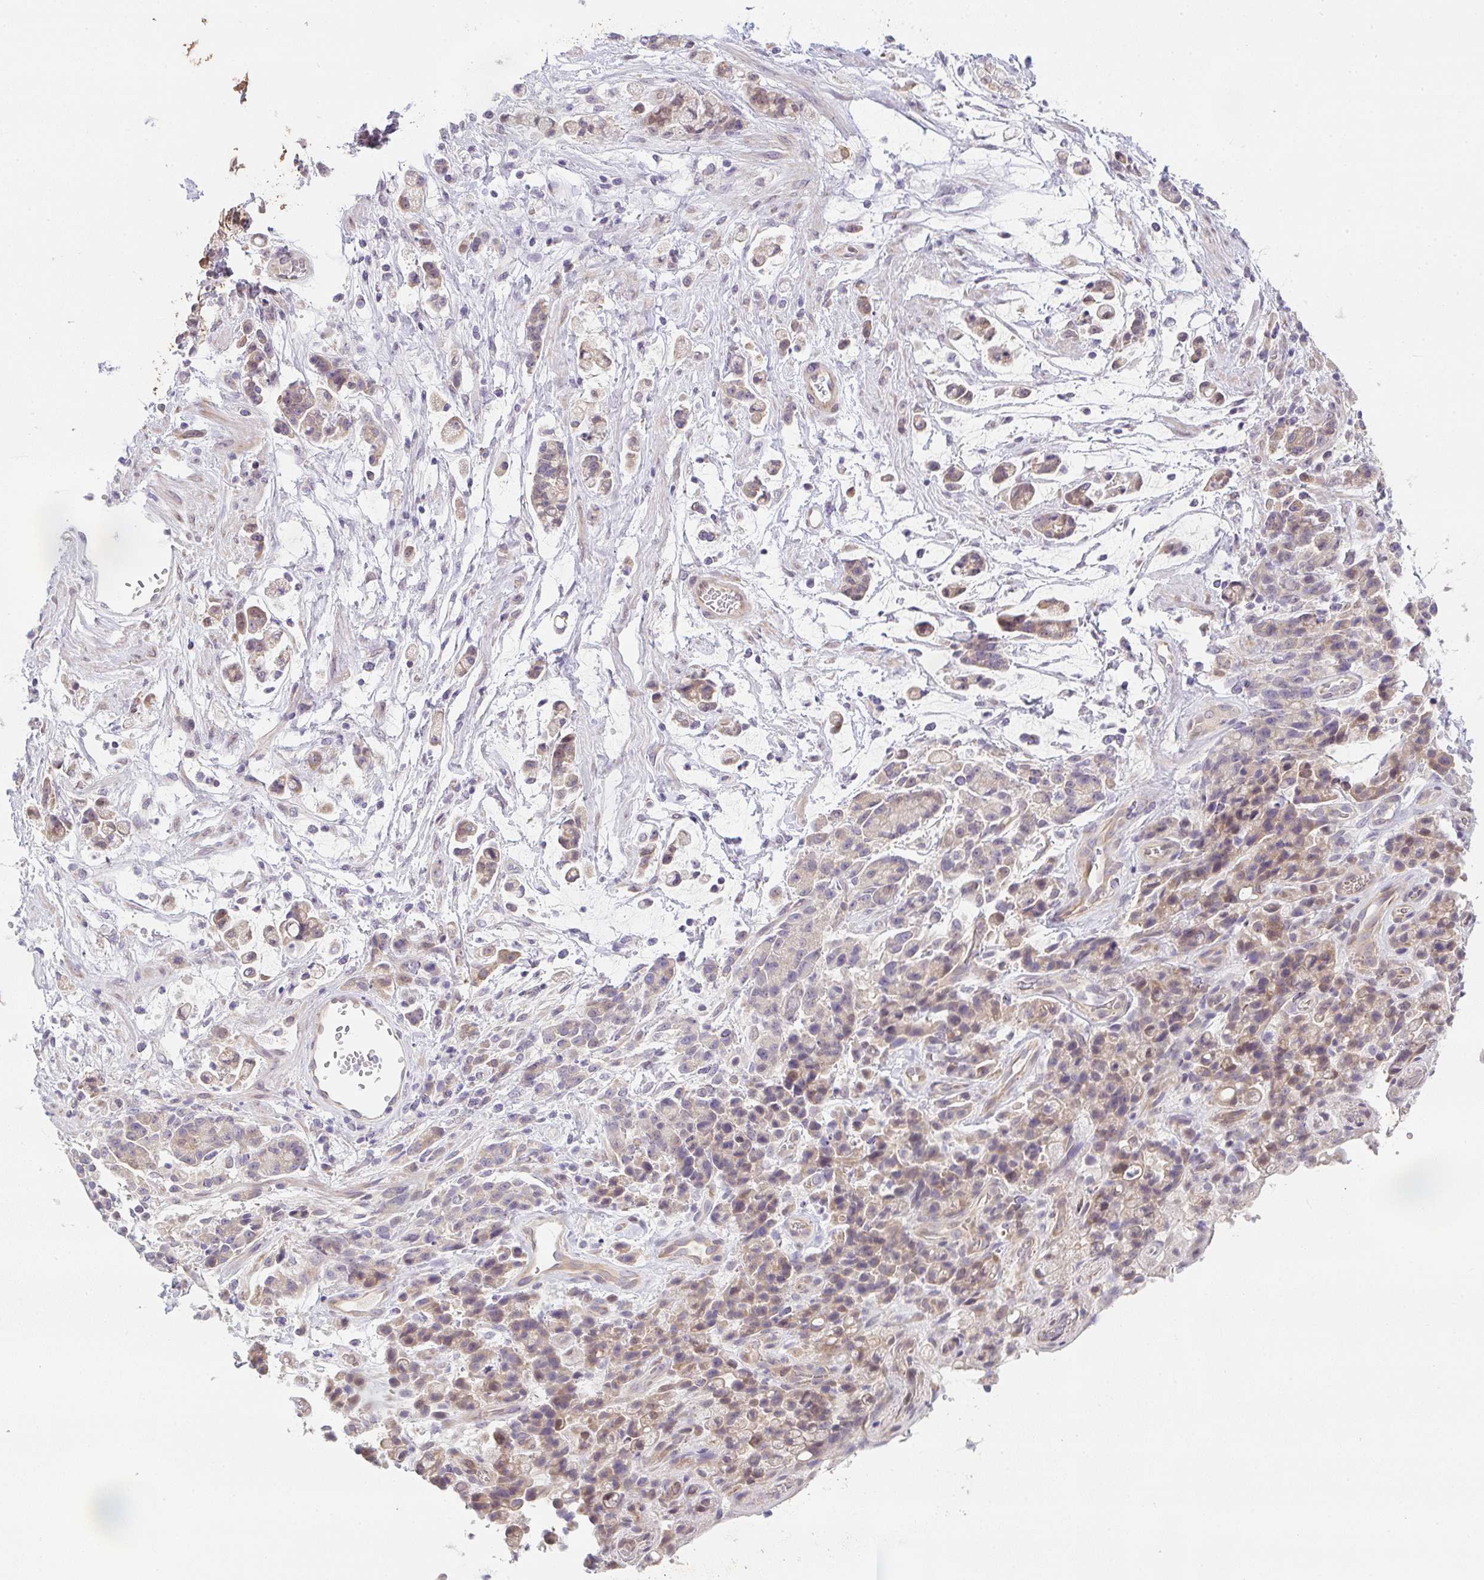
{"staining": {"intensity": "weak", "quantity": ">75%", "location": "cytoplasmic/membranous"}, "tissue": "stomach cancer", "cell_type": "Tumor cells", "image_type": "cancer", "snomed": [{"axis": "morphology", "description": "Adenocarcinoma, NOS"}, {"axis": "topography", "description": "Stomach"}], "caption": "The immunohistochemical stain labels weak cytoplasmic/membranous expression in tumor cells of stomach adenocarcinoma tissue. (brown staining indicates protein expression, while blue staining denotes nuclei).", "gene": "TNFRSF10A", "patient": {"sex": "female", "age": 60}}